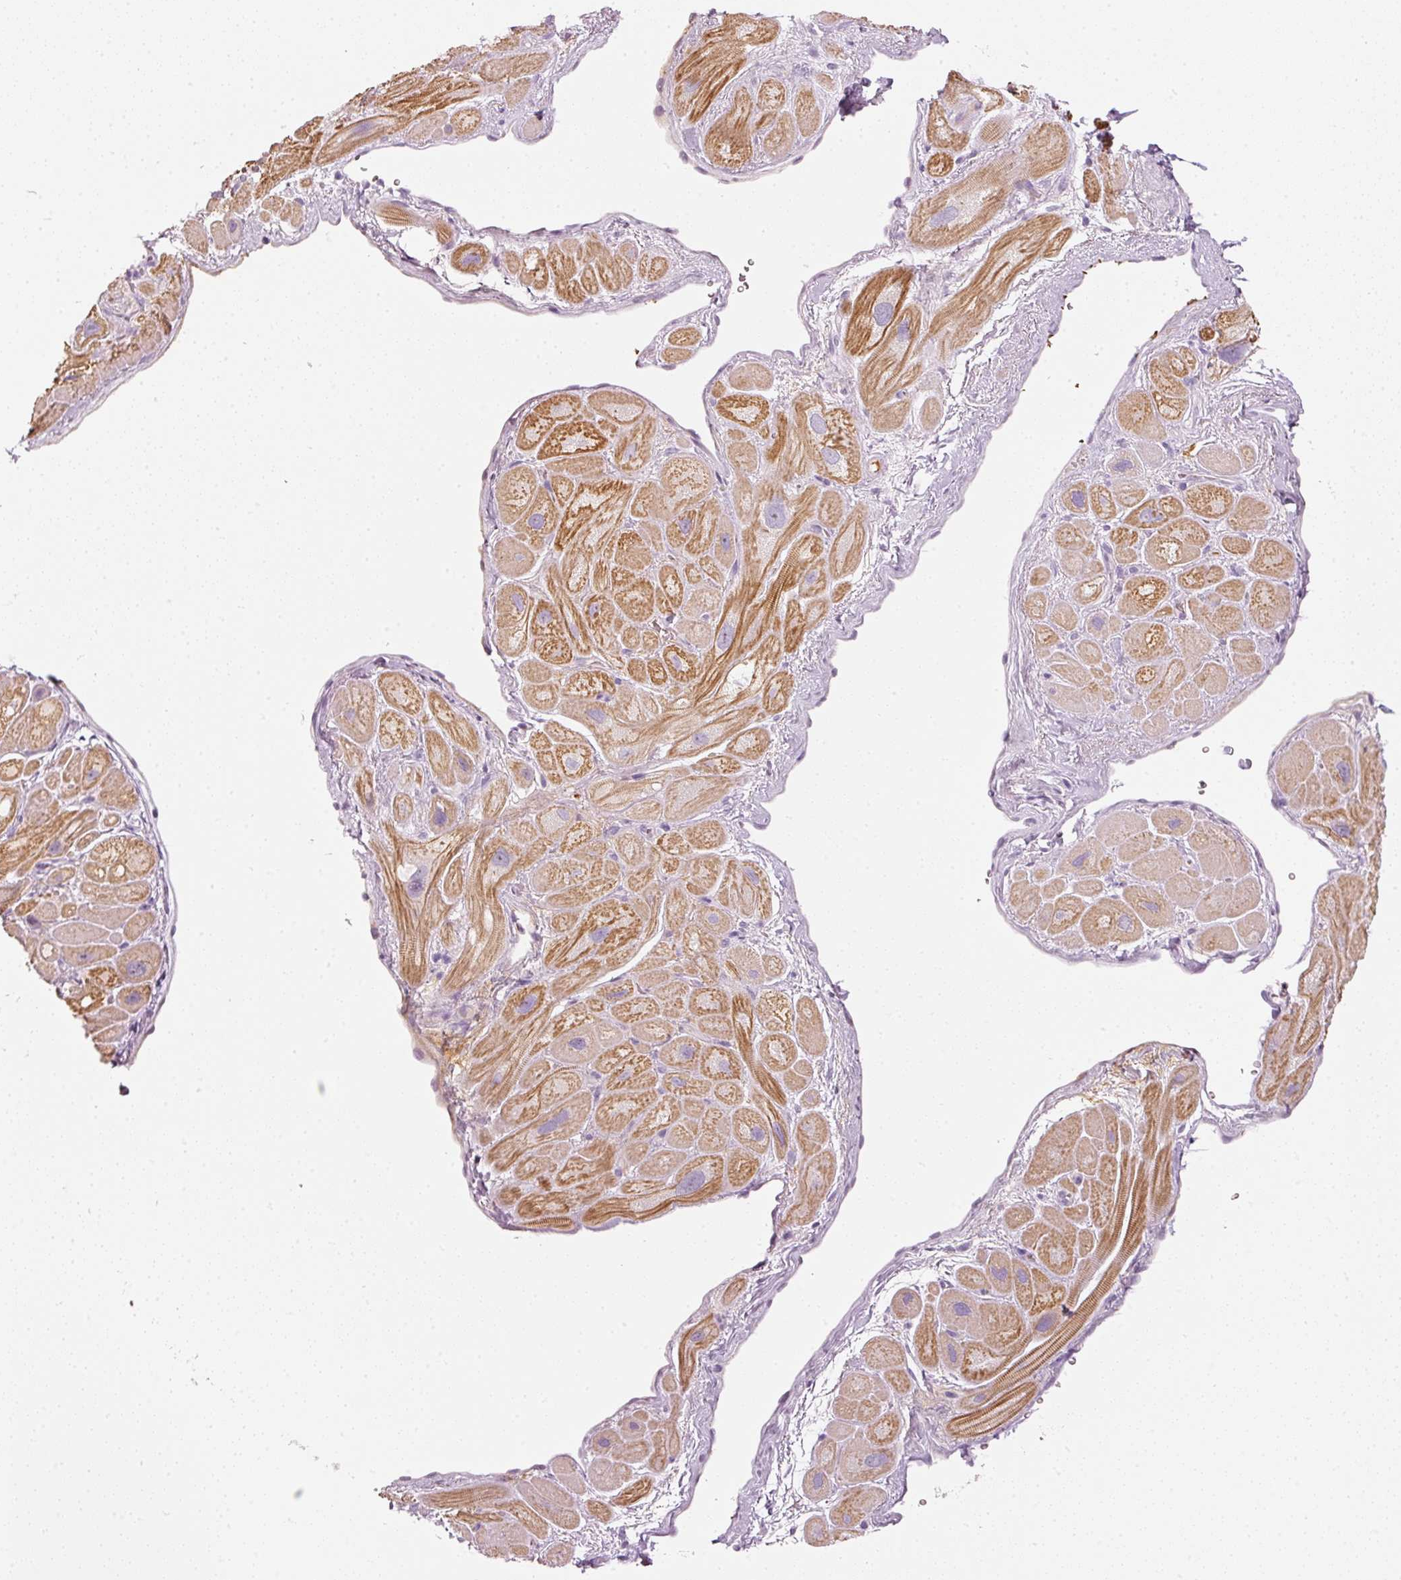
{"staining": {"intensity": "moderate", "quantity": "<25%", "location": "cytoplasmic/membranous"}, "tissue": "heart muscle", "cell_type": "Cardiomyocytes", "image_type": "normal", "snomed": [{"axis": "morphology", "description": "Normal tissue, NOS"}, {"axis": "topography", "description": "Heart"}], "caption": "Moderate cytoplasmic/membranous positivity is present in about <25% of cardiomyocytes in benign heart muscle. Immunohistochemistry stains the protein in brown and the nuclei are stained blue.", "gene": "VCAM1", "patient": {"sex": "male", "age": 49}}